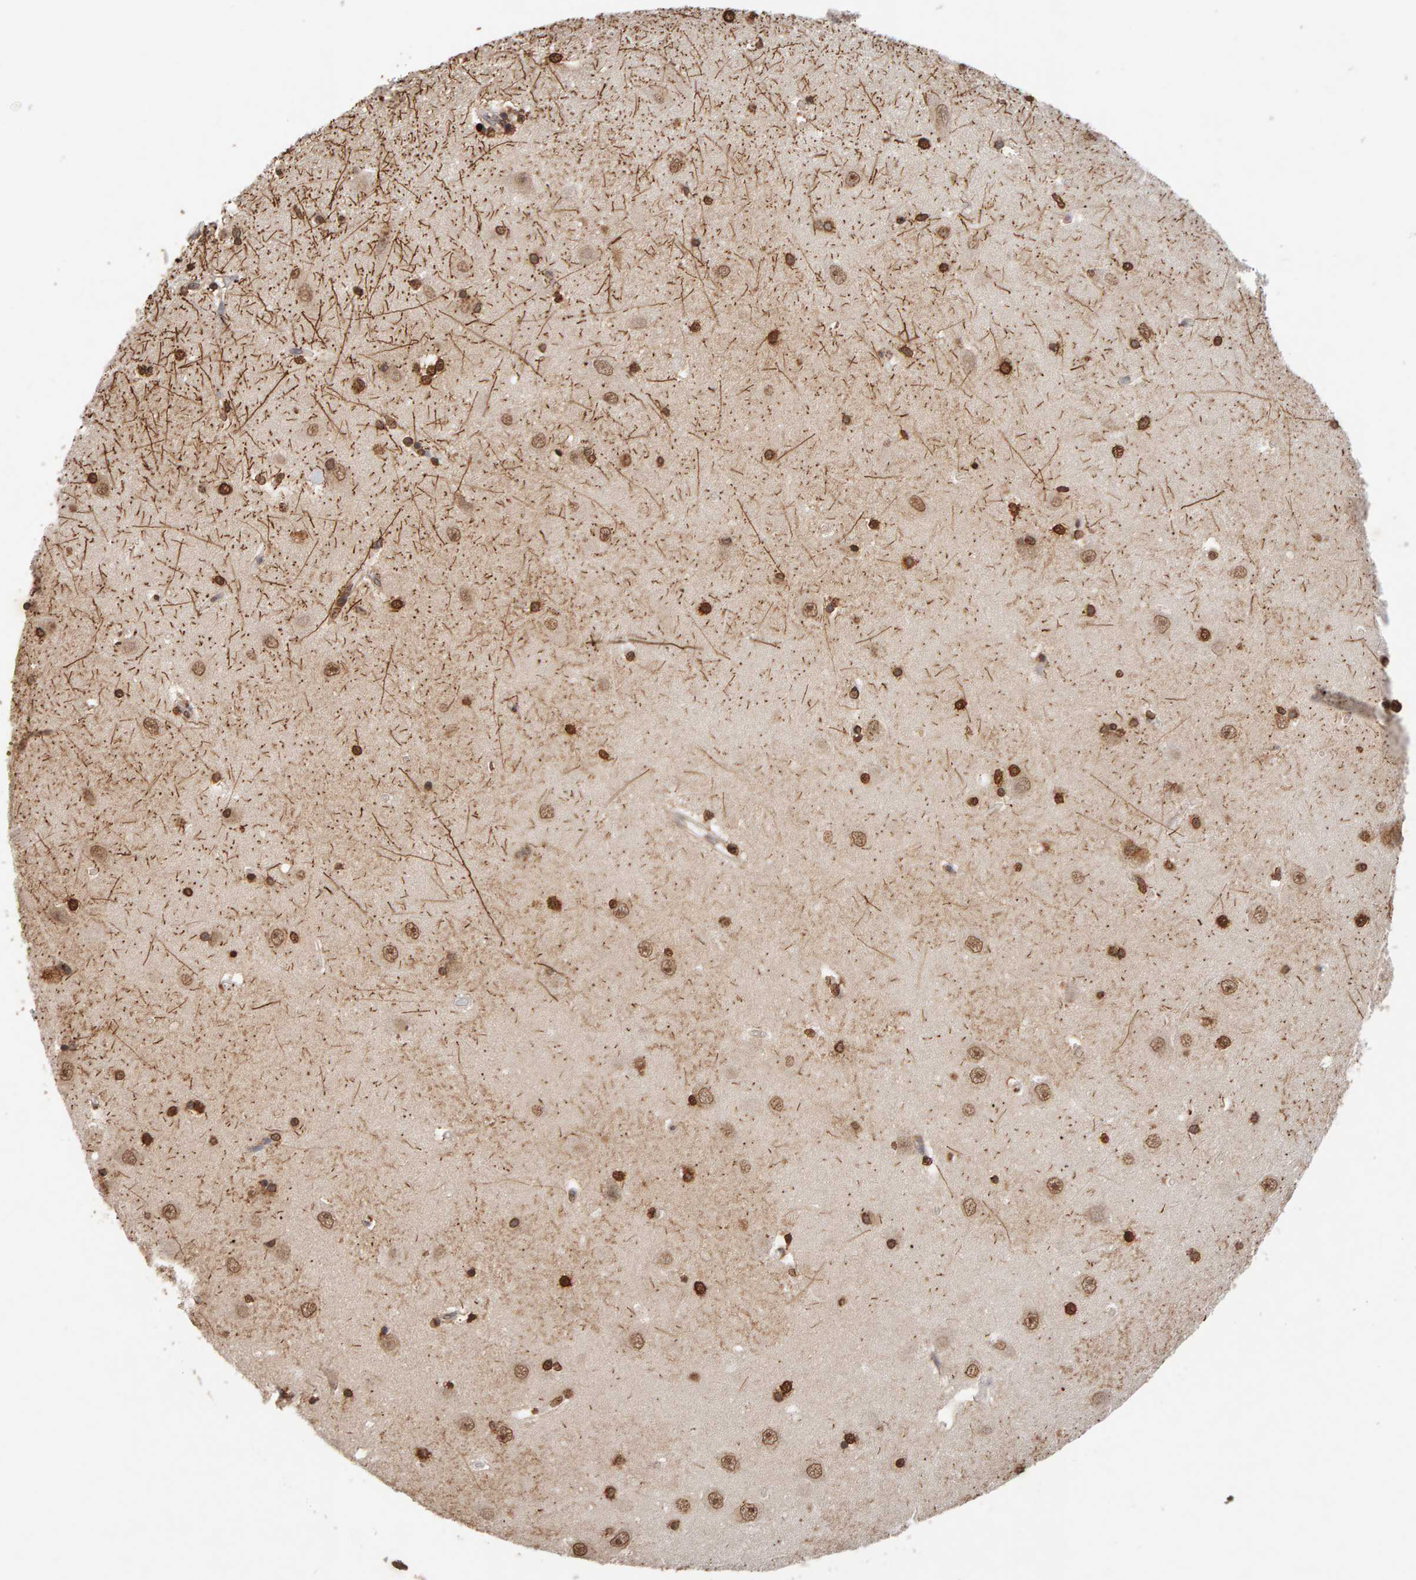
{"staining": {"intensity": "strong", "quantity": ">75%", "location": "cytoplasmic/membranous,nuclear"}, "tissue": "hippocampus", "cell_type": "Glial cells", "image_type": "normal", "snomed": [{"axis": "morphology", "description": "Normal tissue, NOS"}, {"axis": "topography", "description": "Hippocampus"}], "caption": "This is a photomicrograph of immunohistochemistry staining of unremarkable hippocampus, which shows strong positivity in the cytoplasmic/membranous,nuclear of glial cells.", "gene": "DNAJB5", "patient": {"sex": "male", "age": 45}}